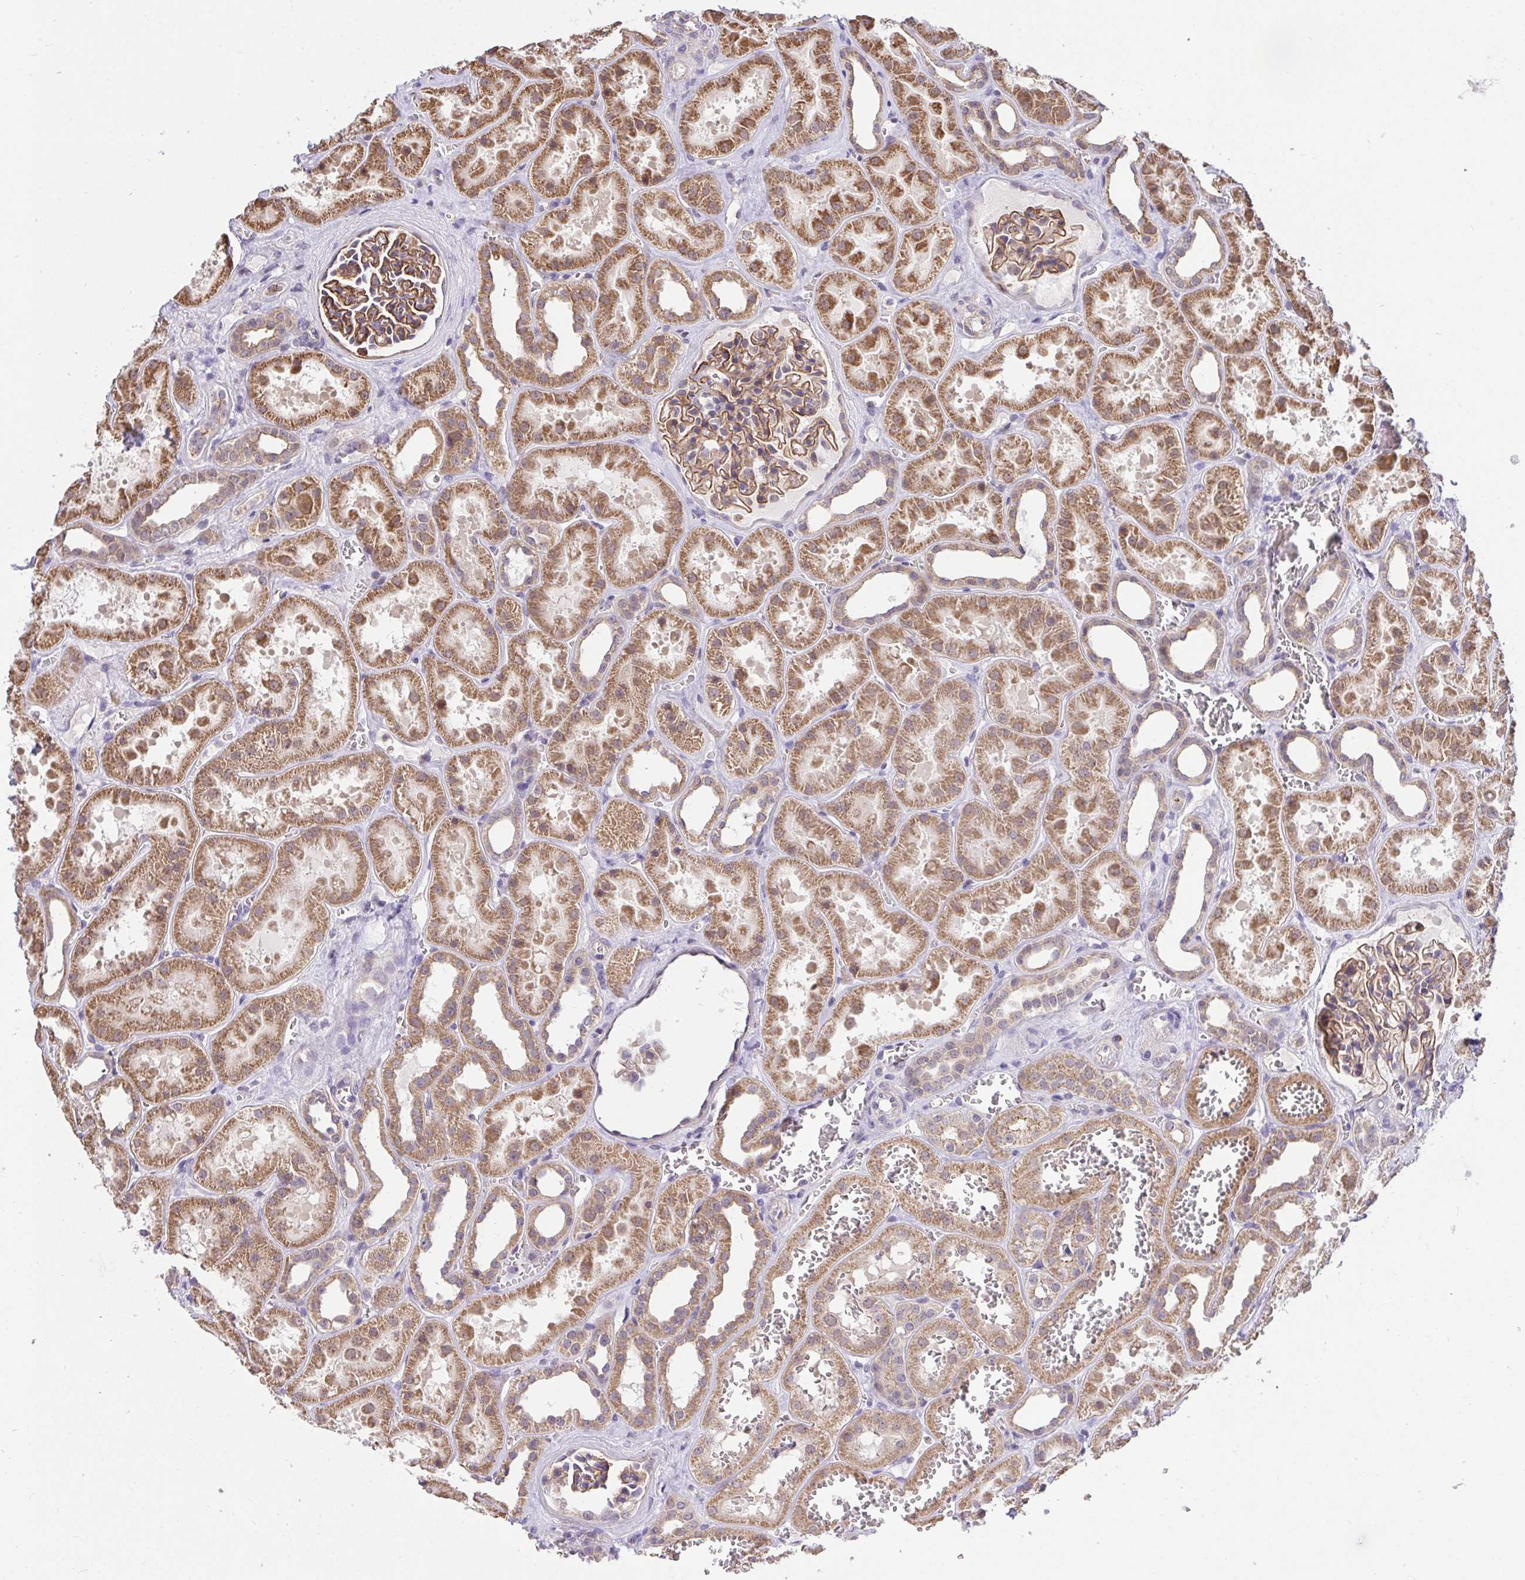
{"staining": {"intensity": "moderate", "quantity": "25%-75%", "location": "cytoplasmic/membranous"}, "tissue": "kidney", "cell_type": "Cells in glomeruli", "image_type": "normal", "snomed": [{"axis": "morphology", "description": "Normal tissue, NOS"}, {"axis": "topography", "description": "Kidney"}], "caption": "An image showing moderate cytoplasmic/membranous positivity in approximately 25%-75% of cells in glomeruli in unremarkable kidney, as visualized by brown immunohistochemical staining.", "gene": "PPP1CA", "patient": {"sex": "female", "age": 41}}